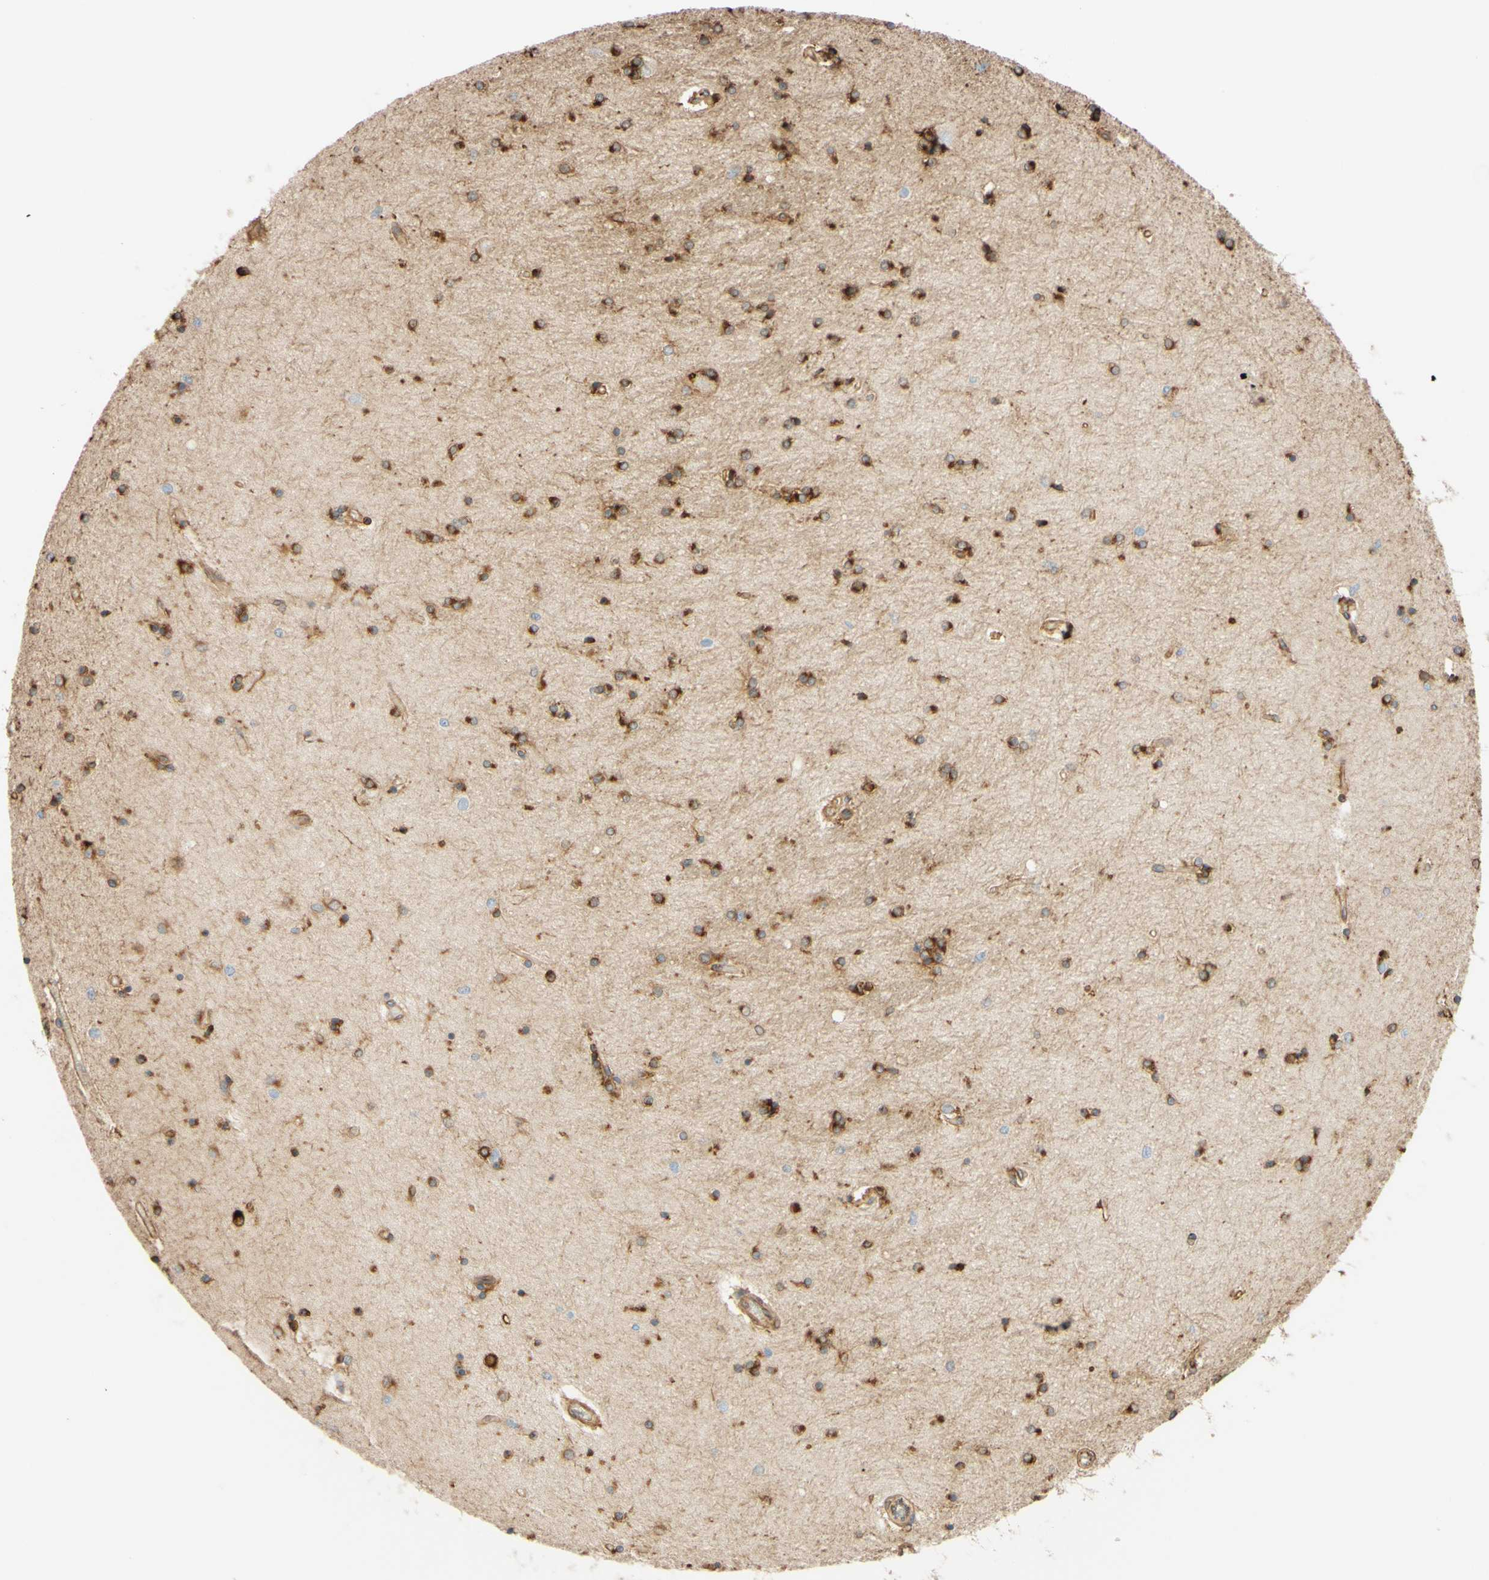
{"staining": {"intensity": "strong", "quantity": "25%-75%", "location": "cytoplasmic/membranous"}, "tissue": "hippocampus", "cell_type": "Glial cells", "image_type": "normal", "snomed": [{"axis": "morphology", "description": "Normal tissue, NOS"}, {"axis": "topography", "description": "Hippocampus"}], "caption": "Immunohistochemical staining of normal human hippocampus exhibits strong cytoplasmic/membranous protein expression in approximately 25%-75% of glial cells.", "gene": "ENDOD1", "patient": {"sex": "female", "age": 54}}